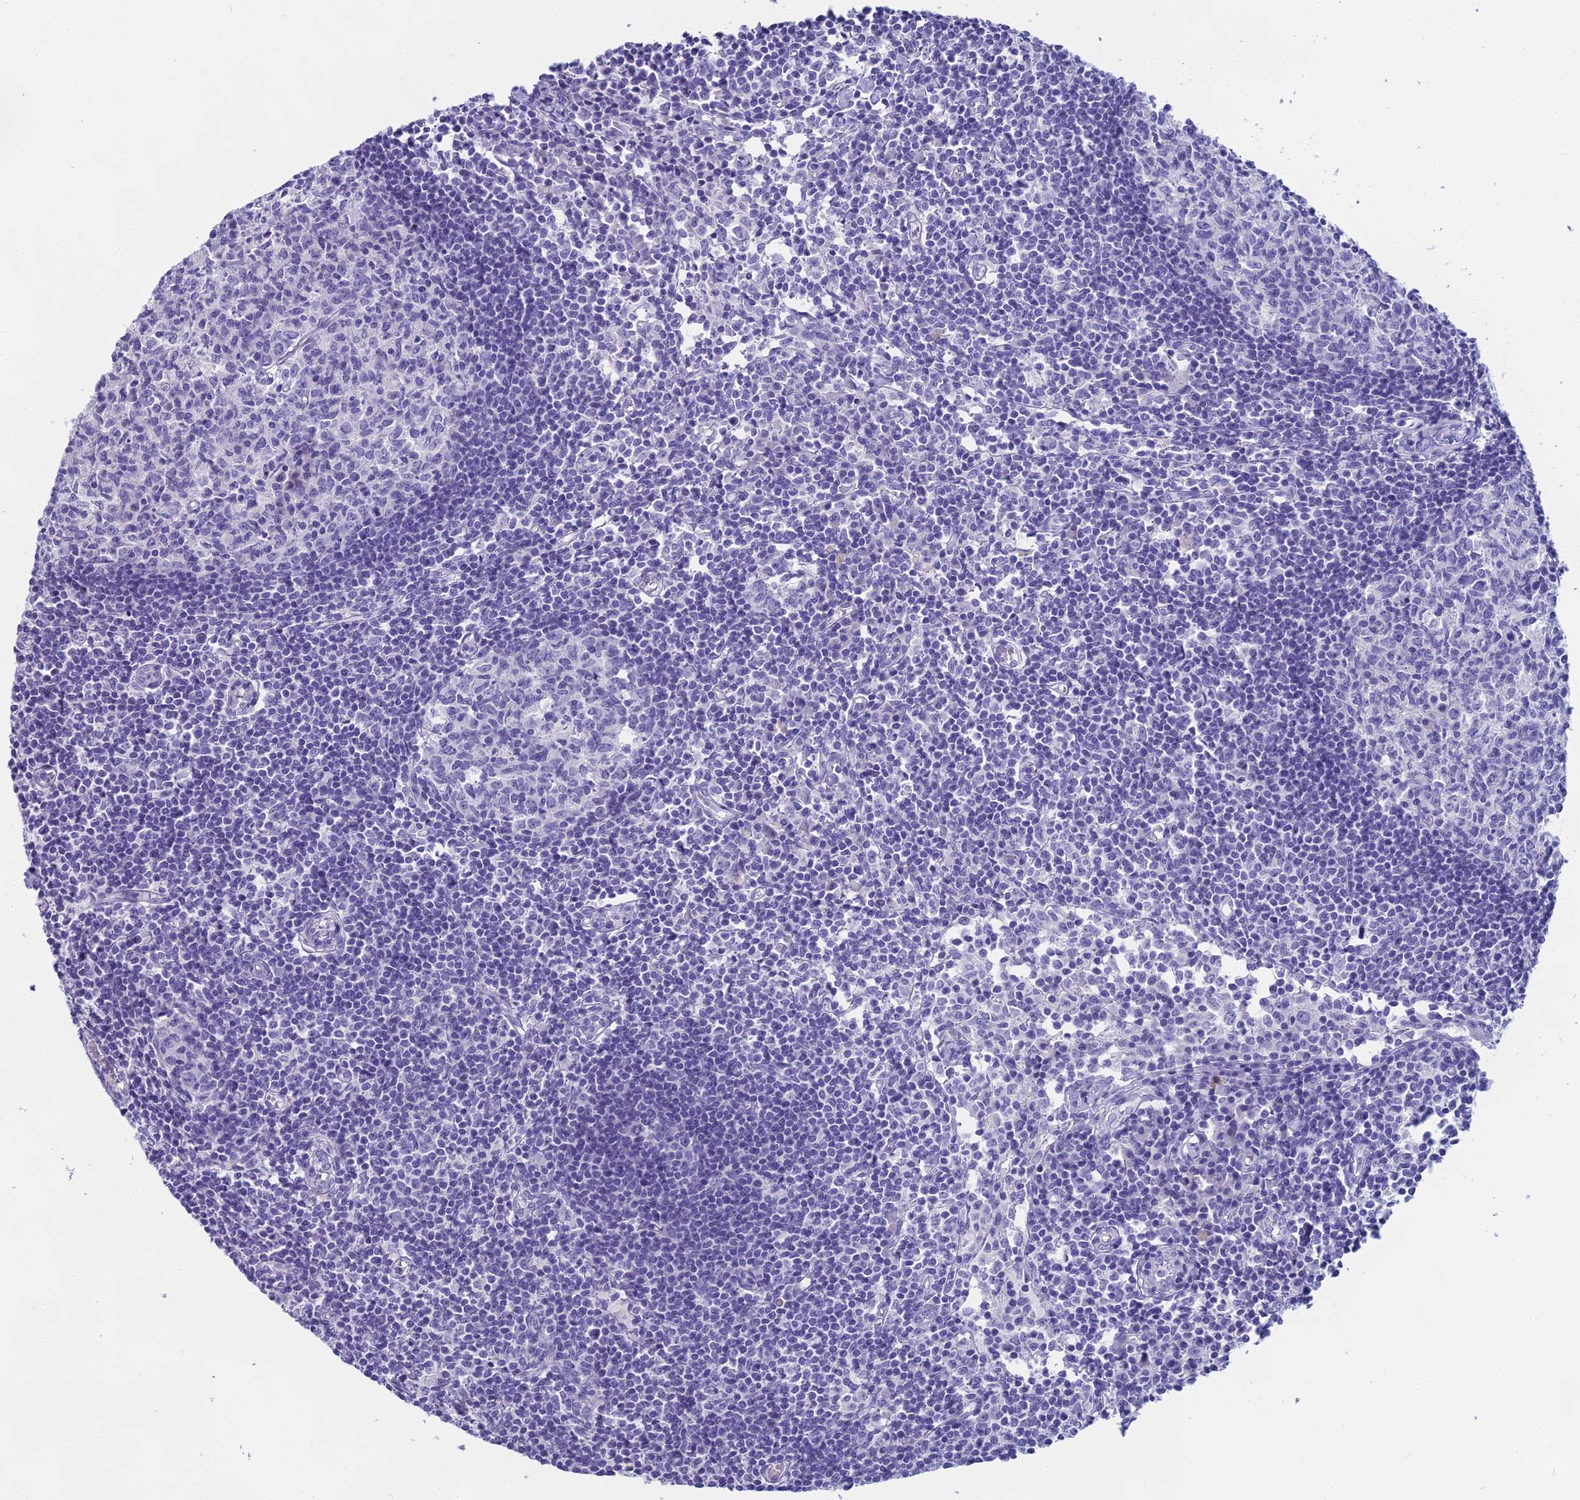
{"staining": {"intensity": "negative", "quantity": "none", "location": "none"}, "tissue": "lymph node", "cell_type": "Germinal center cells", "image_type": "normal", "snomed": [{"axis": "morphology", "description": "Normal tissue, NOS"}, {"axis": "topography", "description": "Lymph node"}], "caption": "Germinal center cells show no significant expression in unremarkable lymph node. (DAB IHC visualized using brightfield microscopy, high magnification).", "gene": "UNC80", "patient": {"sex": "female", "age": 55}}